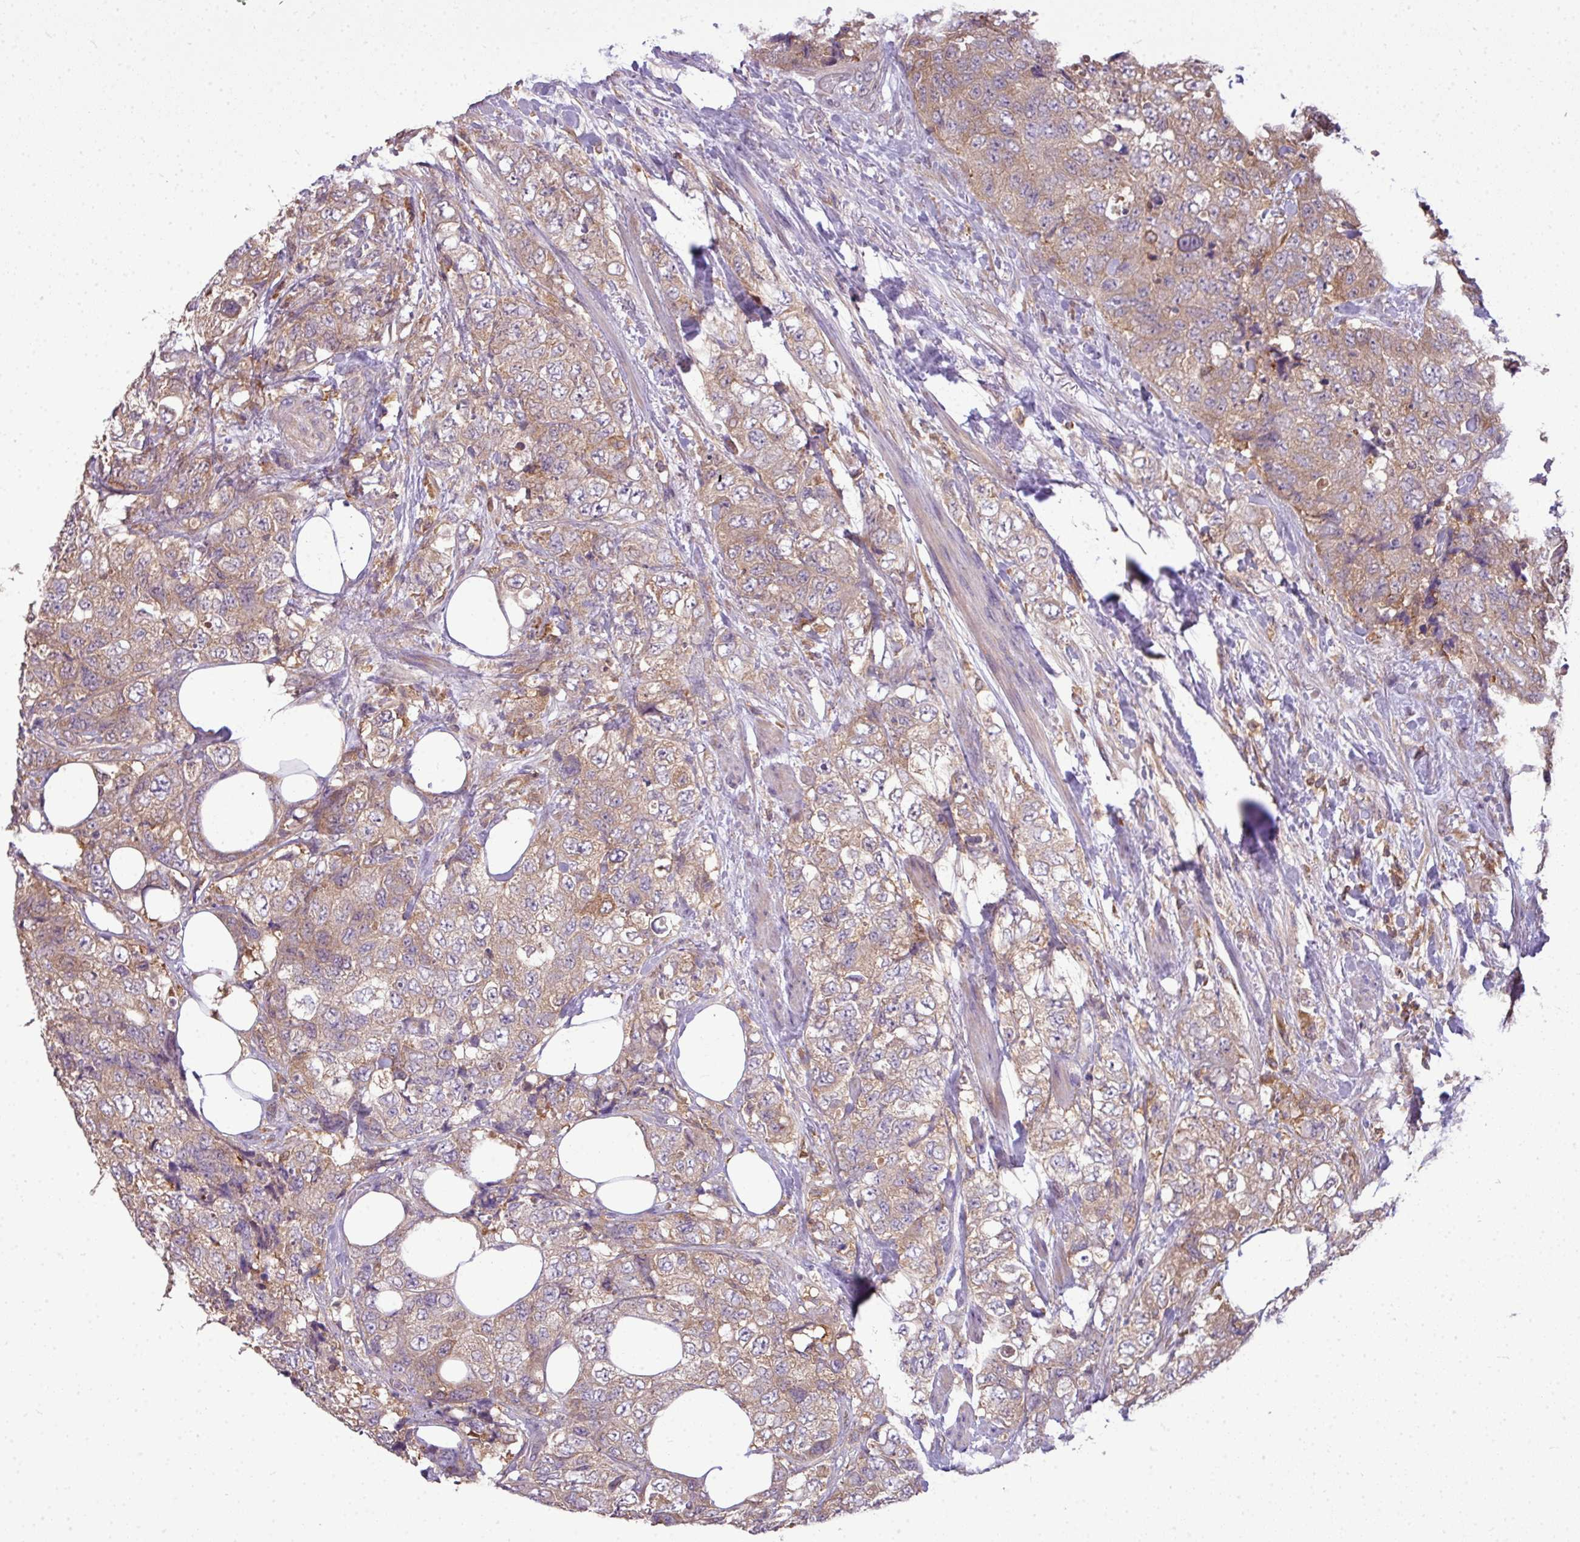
{"staining": {"intensity": "moderate", "quantity": ">75%", "location": "cytoplasmic/membranous"}, "tissue": "urothelial cancer", "cell_type": "Tumor cells", "image_type": "cancer", "snomed": [{"axis": "morphology", "description": "Urothelial carcinoma, High grade"}, {"axis": "topography", "description": "Urinary bladder"}], "caption": "Moderate cytoplasmic/membranous staining for a protein is seen in approximately >75% of tumor cells of urothelial carcinoma (high-grade) using immunohistochemistry.", "gene": "STAT5A", "patient": {"sex": "female", "age": 78}}